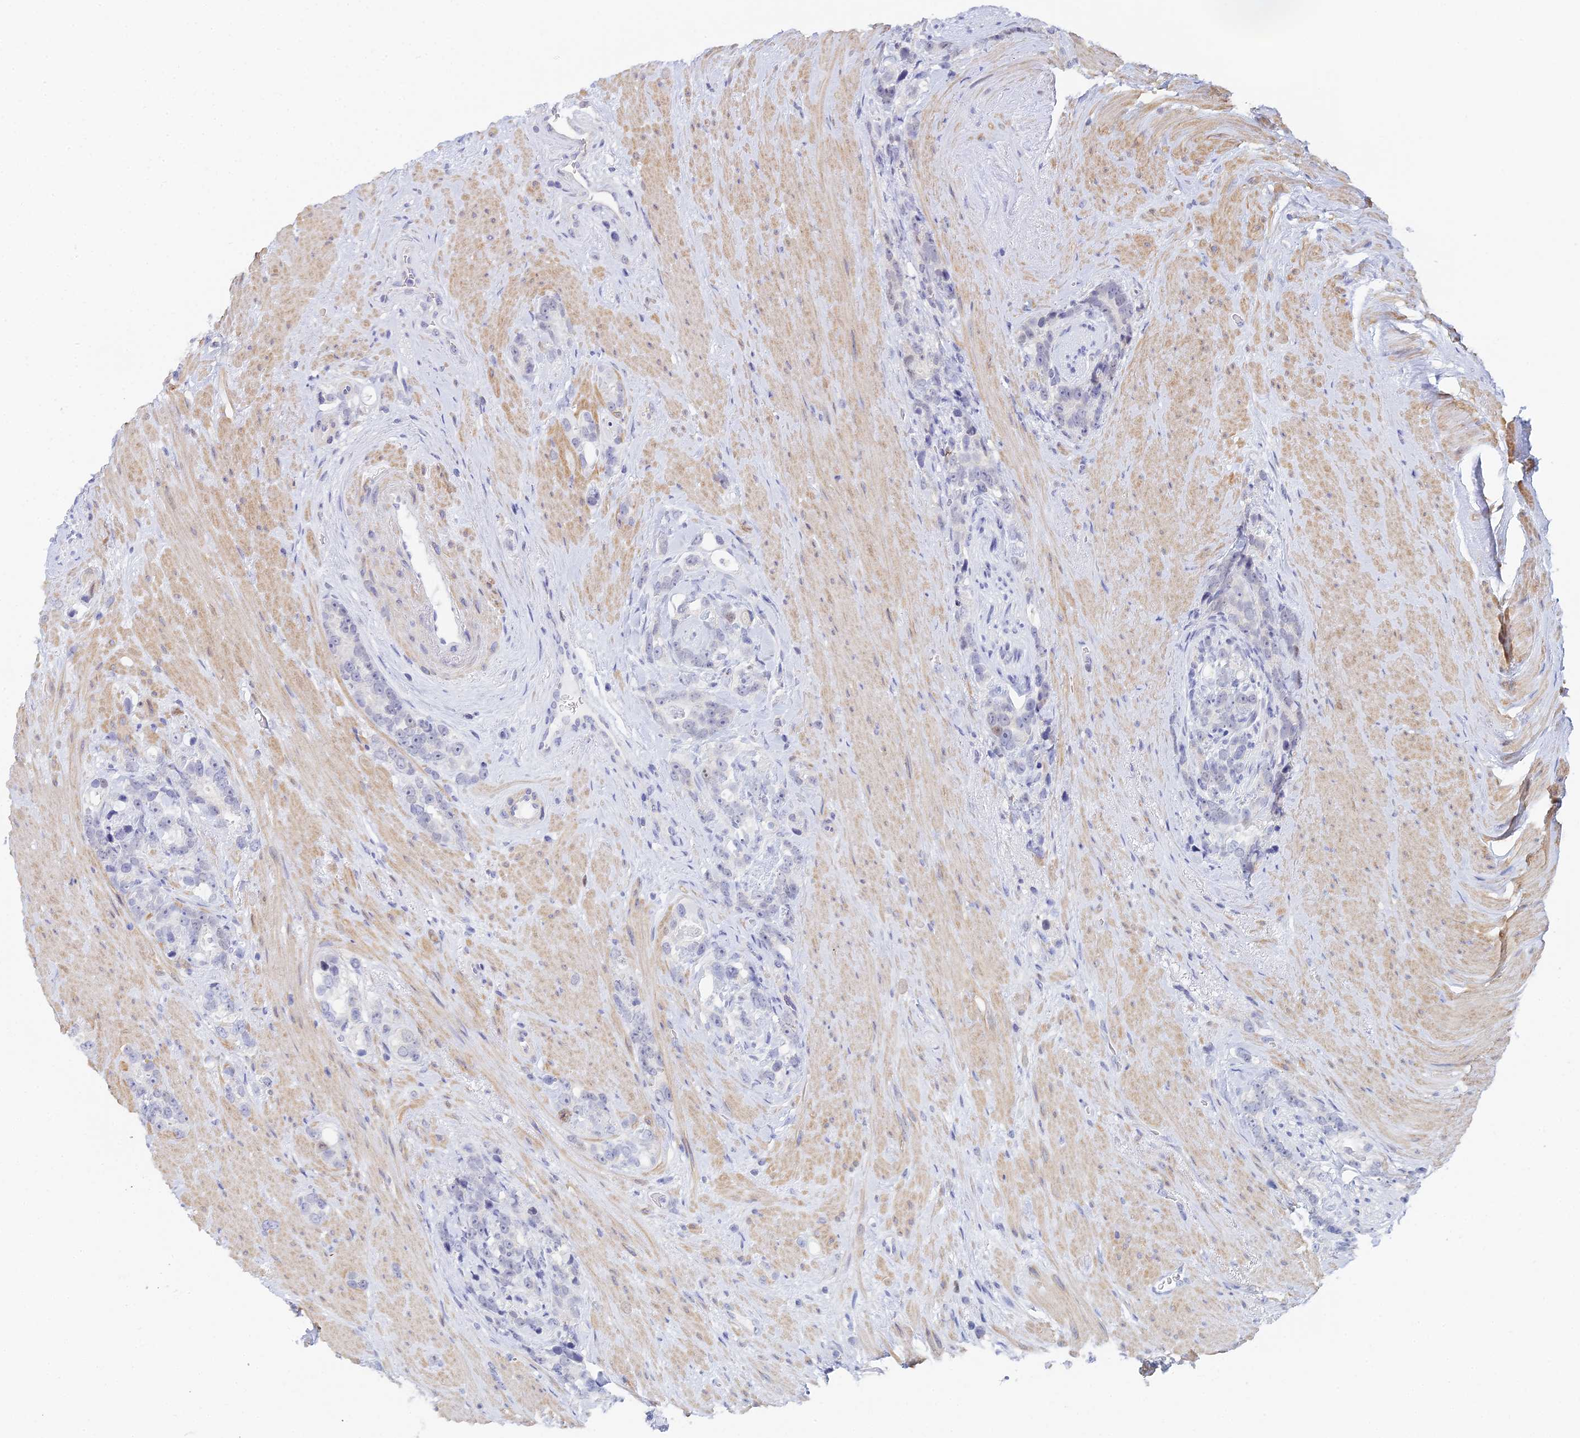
{"staining": {"intensity": "negative", "quantity": "none", "location": "none"}, "tissue": "prostate cancer", "cell_type": "Tumor cells", "image_type": "cancer", "snomed": [{"axis": "morphology", "description": "Adenocarcinoma, High grade"}, {"axis": "topography", "description": "Prostate"}], "caption": "Histopathology image shows no protein positivity in tumor cells of prostate high-grade adenocarcinoma tissue. (Brightfield microscopy of DAB IHC at high magnification).", "gene": "MCM2", "patient": {"sex": "male", "age": 74}}